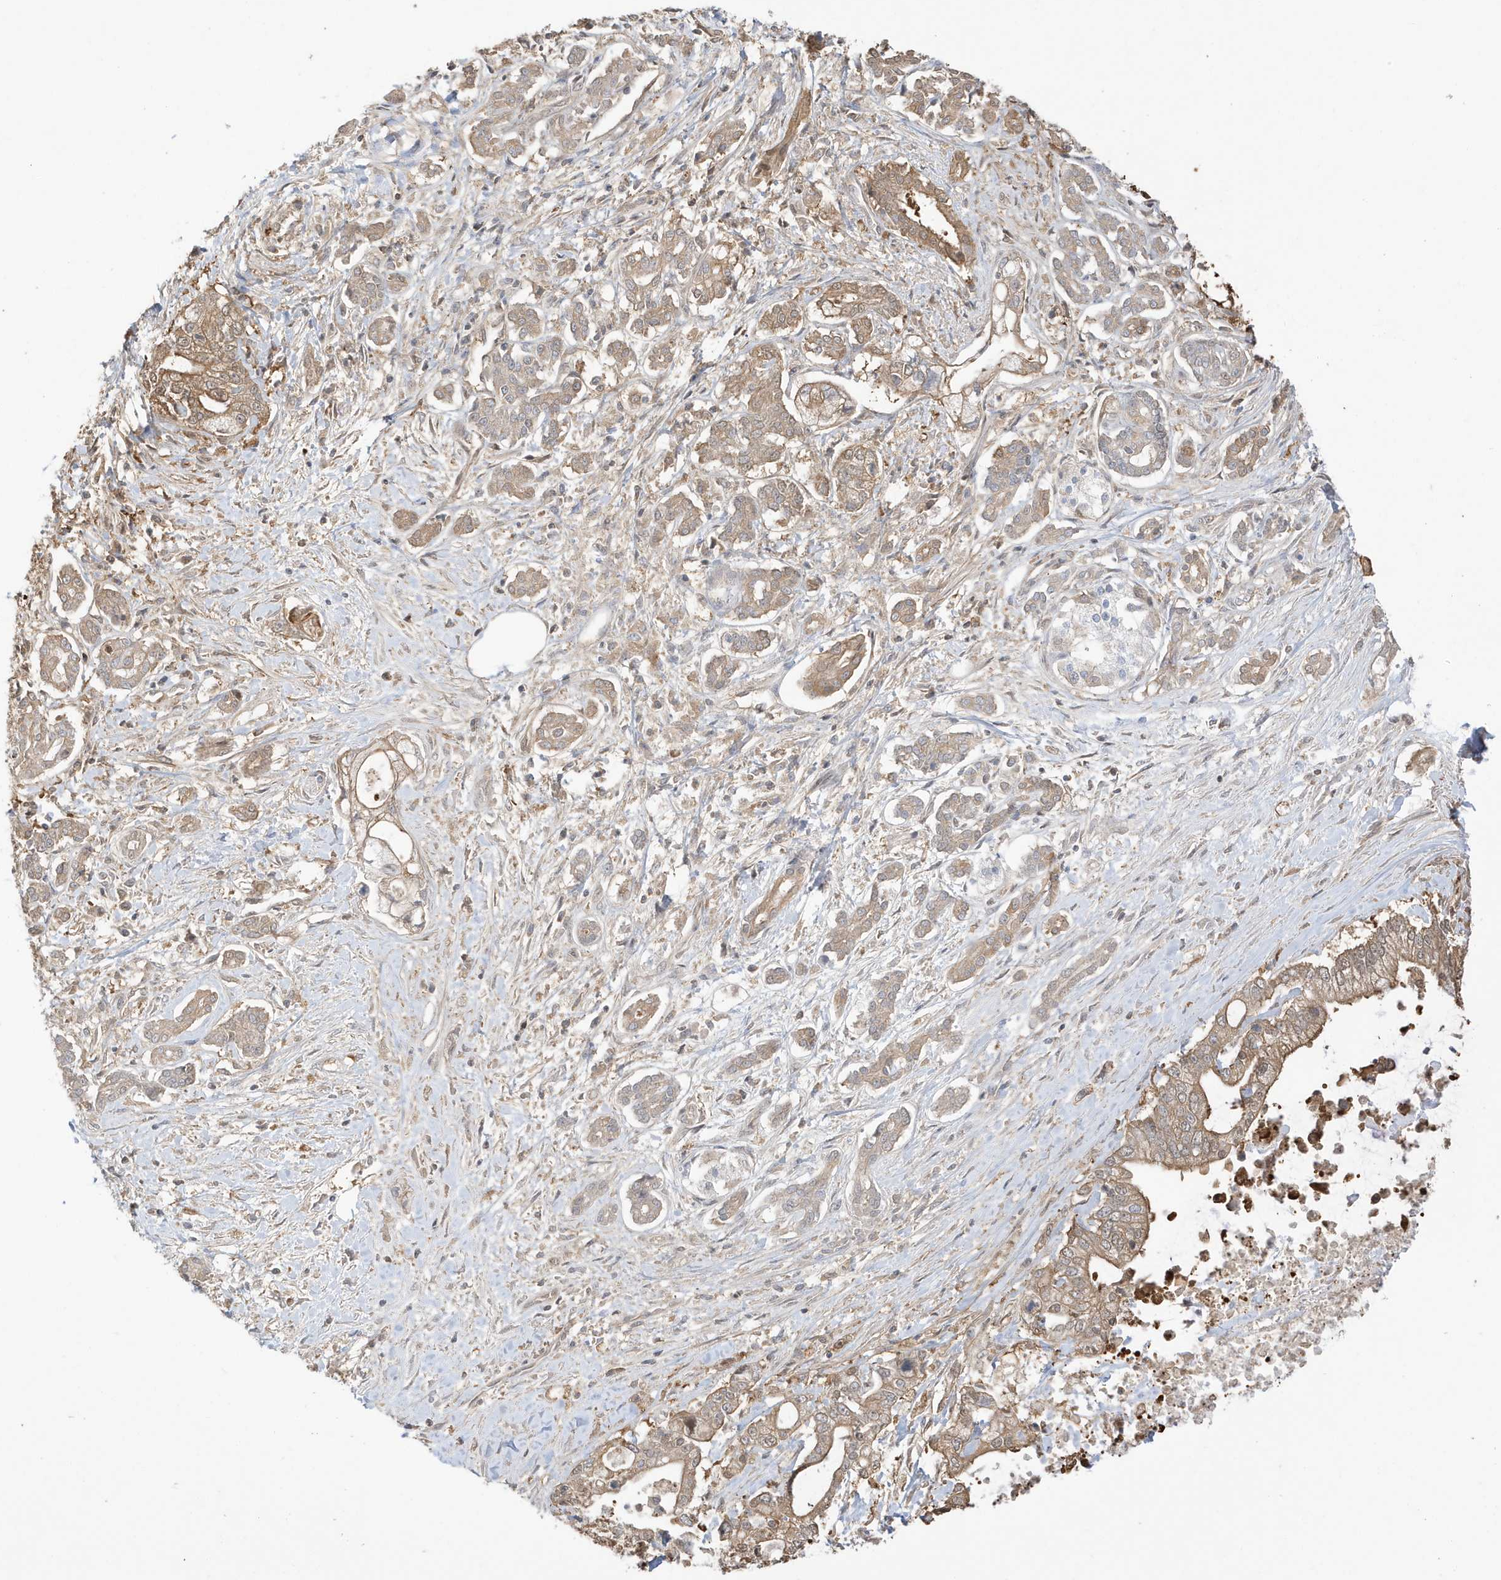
{"staining": {"intensity": "moderate", "quantity": ">75%", "location": "cytoplasmic/membranous"}, "tissue": "pancreatic cancer", "cell_type": "Tumor cells", "image_type": "cancer", "snomed": [{"axis": "morphology", "description": "Adenocarcinoma, NOS"}, {"axis": "topography", "description": "Pancreas"}], "caption": "Human pancreatic adenocarcinoma stained with a brown dye demonstrates moderate cytoplasmic/membranous positive staining in about >75% of tumor cells.", "gene": "AZI2", "patient": {"sex": "male", "age": 69}}